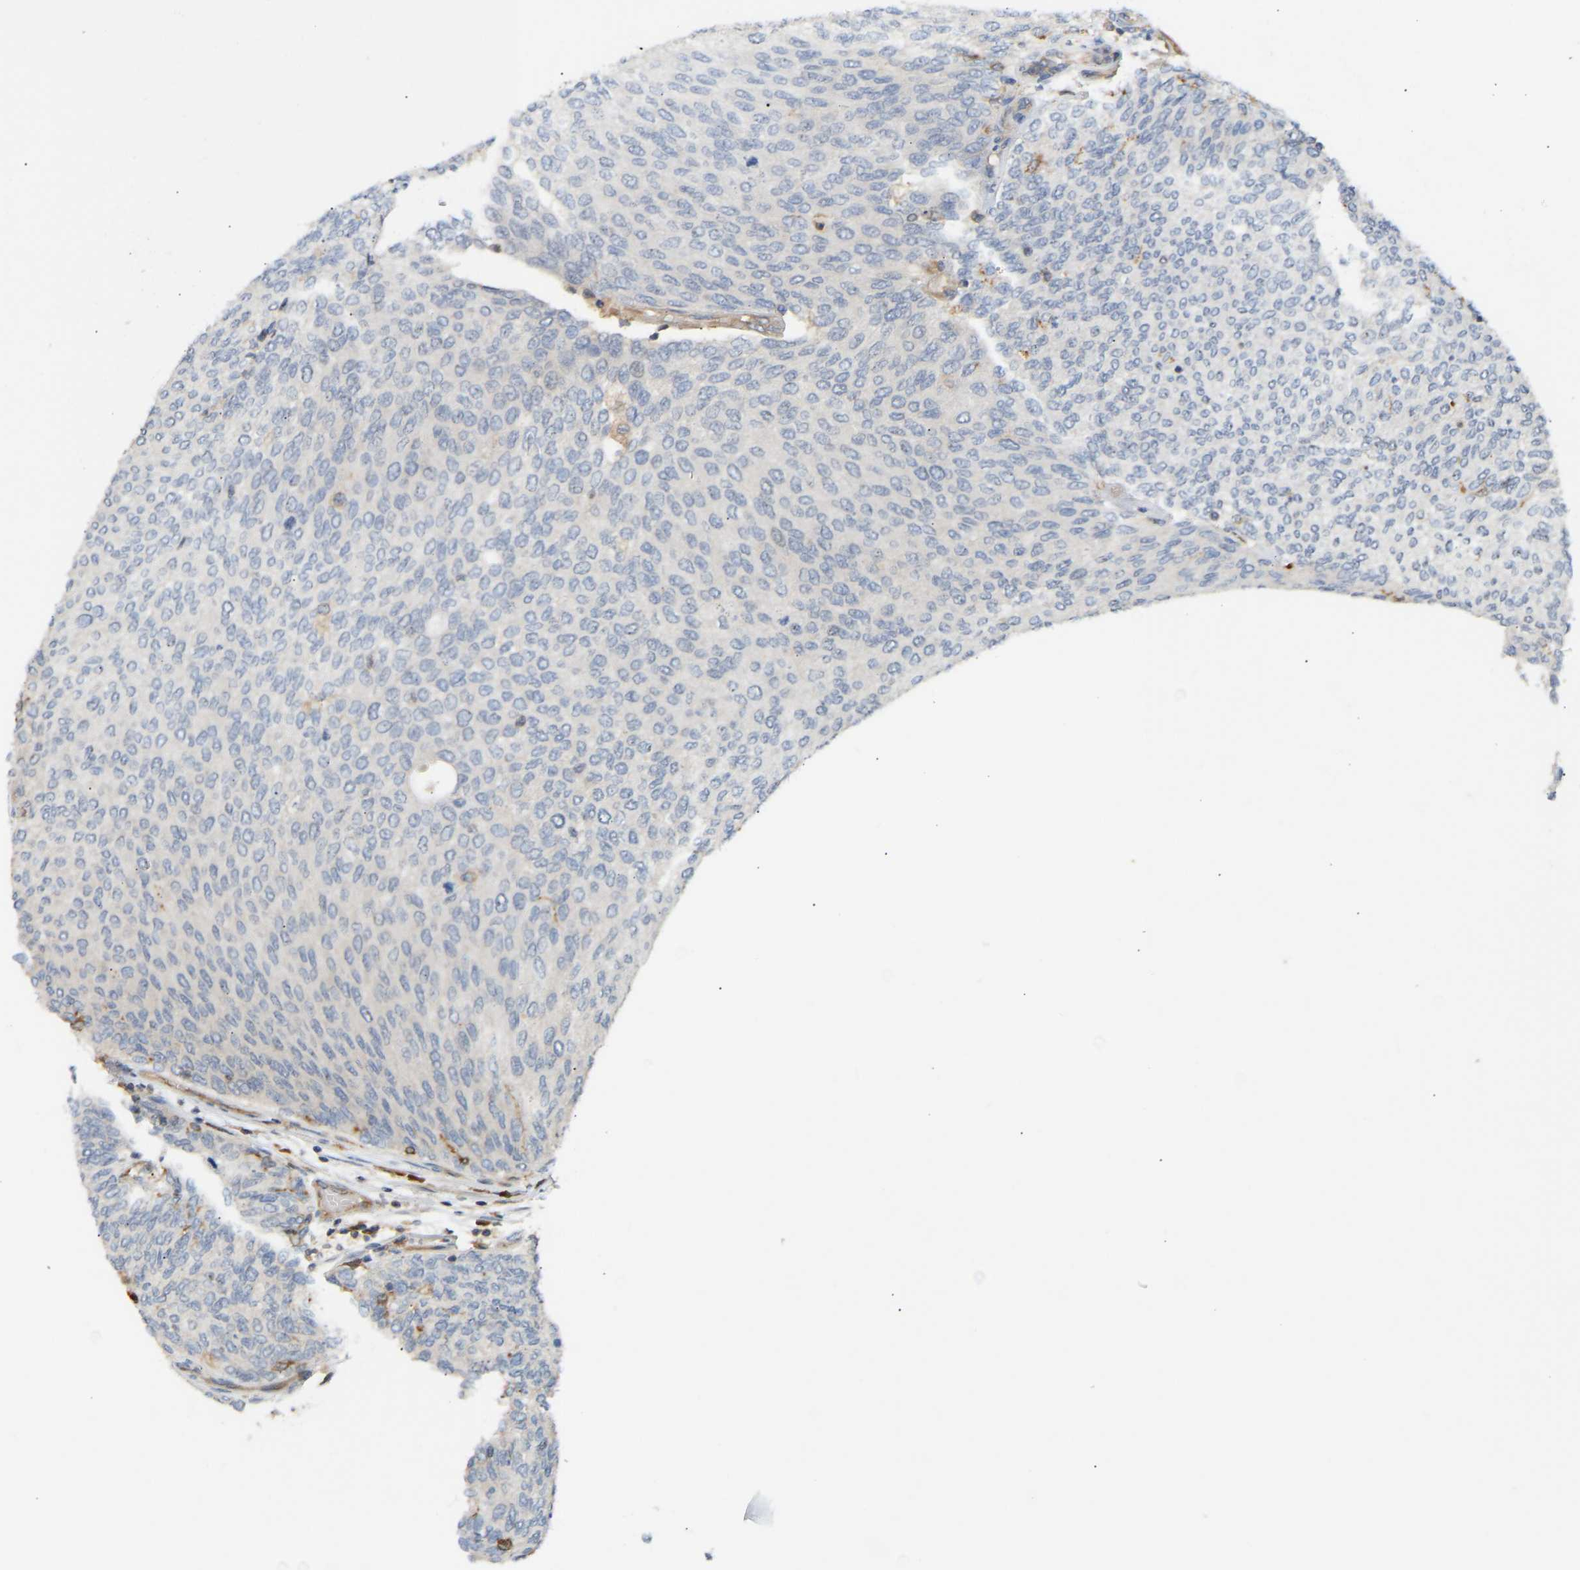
{"staining": {"intensity": "negative", "quantity": "none", "location": "none"}, "tissue": "urothelial cancer", "cell_type": "Tumor cells", "image_type": "cancer", "snomed": [{"axis": "morphology", "description": "Urothelial carcinoma, Low grade"}, {"axis": "topography", "description": "Urinary bladder"}], "caption": "Immunohistochemical staining of human low-grade urothelial carcinoma demonstrates no significant positivity in tumor cells.", "gene": "PLCG2", "patient": {"sex": "female", "age": 79}}